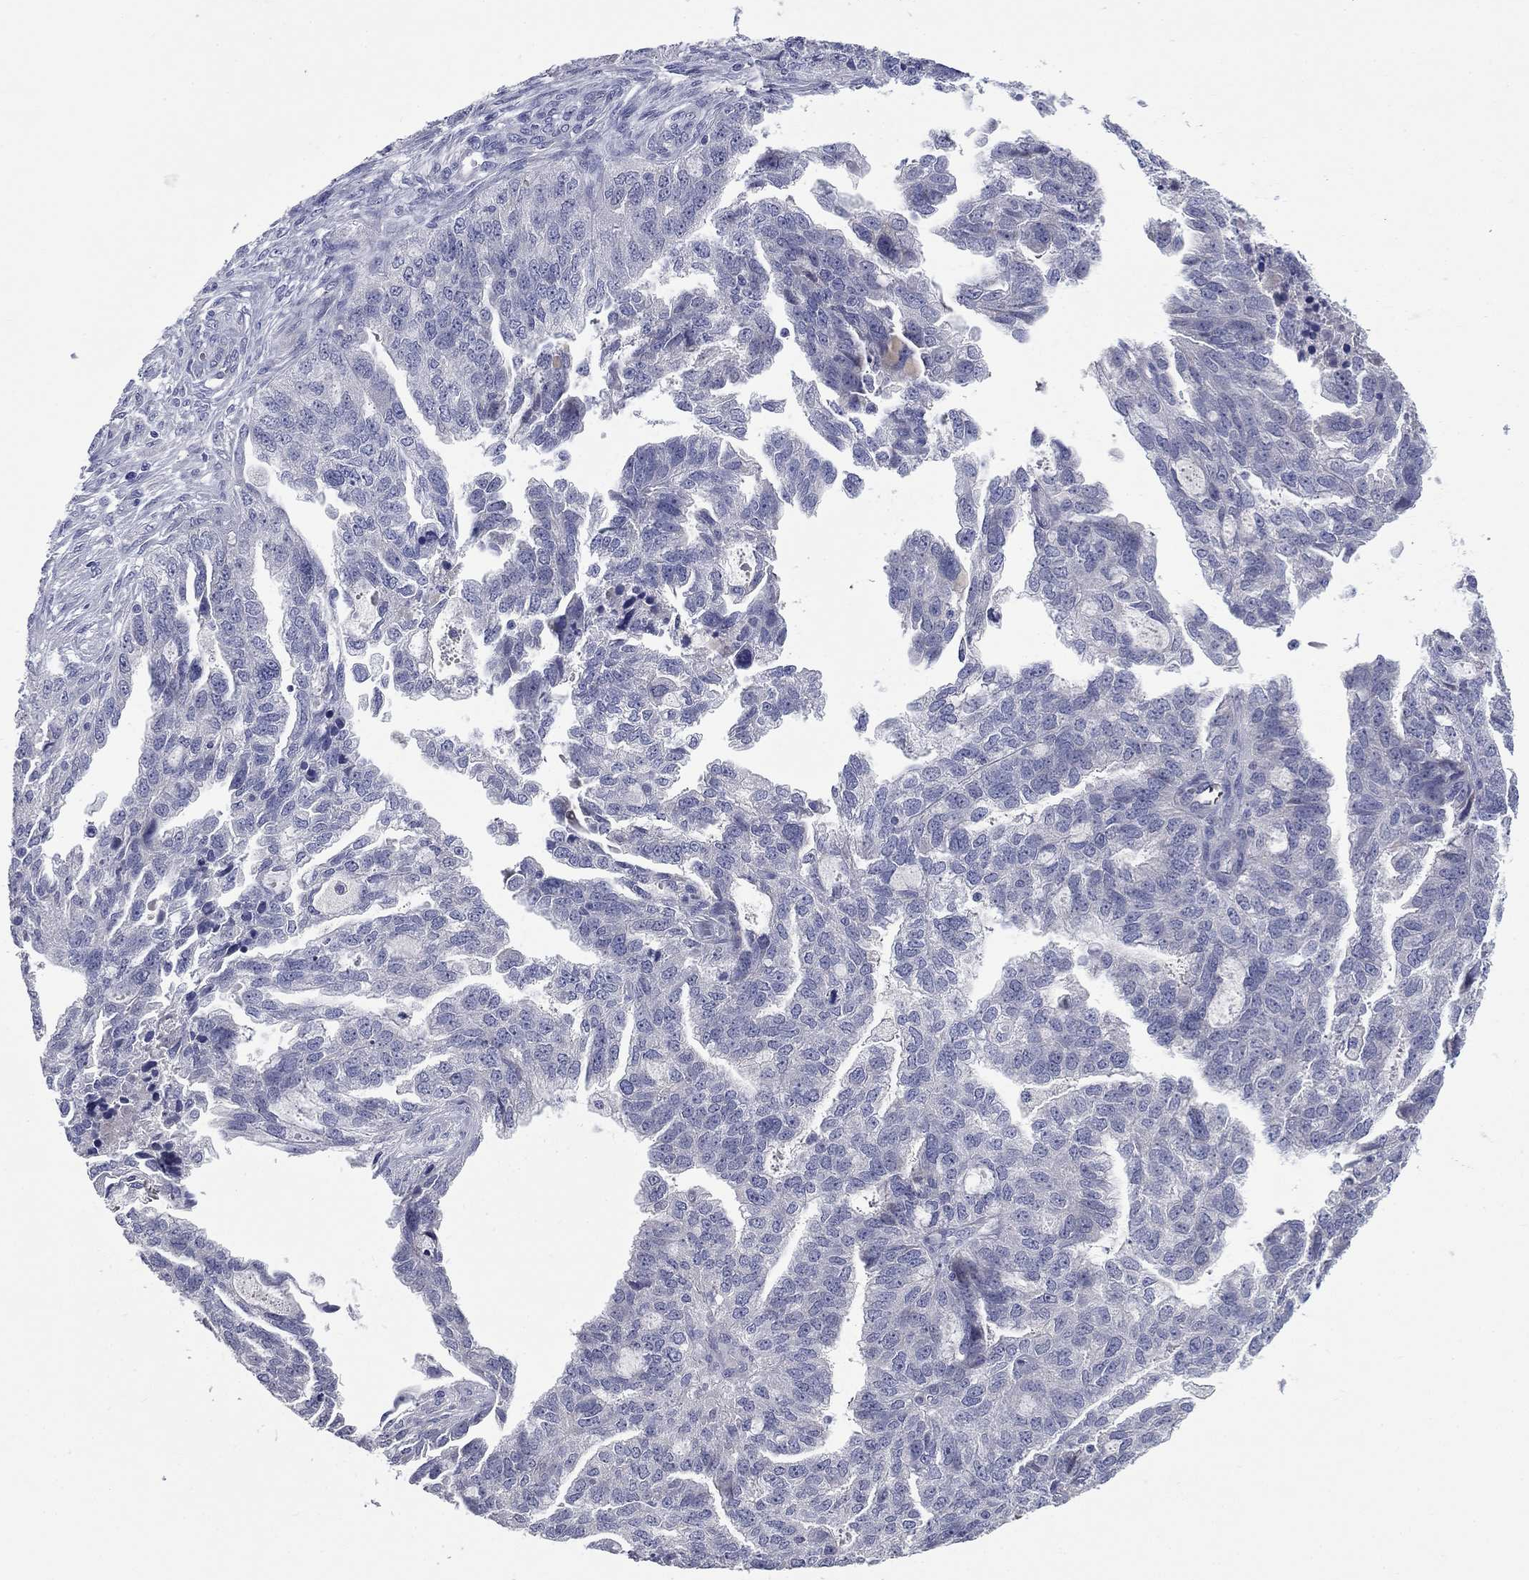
{"staining": {"intensity": "negative", "quantity": "none", "location": "none"}, "tissue": "ovarian cancer", "cell_type": "Tumor cells", "image_type": "cancer", "snomed": [{"axis": "morphology", "description": "Cystadenocarcinoma, serous, NOS"}, {"axis": "topography", "description": "Ovary"}], "caption": "Immunohistochemistry (IHC) photomicrograph of human serous cystadenocarcinoma (ovarian) stained for a protein (brown), which reveals no positivity in tumor cells.", "gene": "UNC119B", "patient": {"sex": "female", "age": 51}}